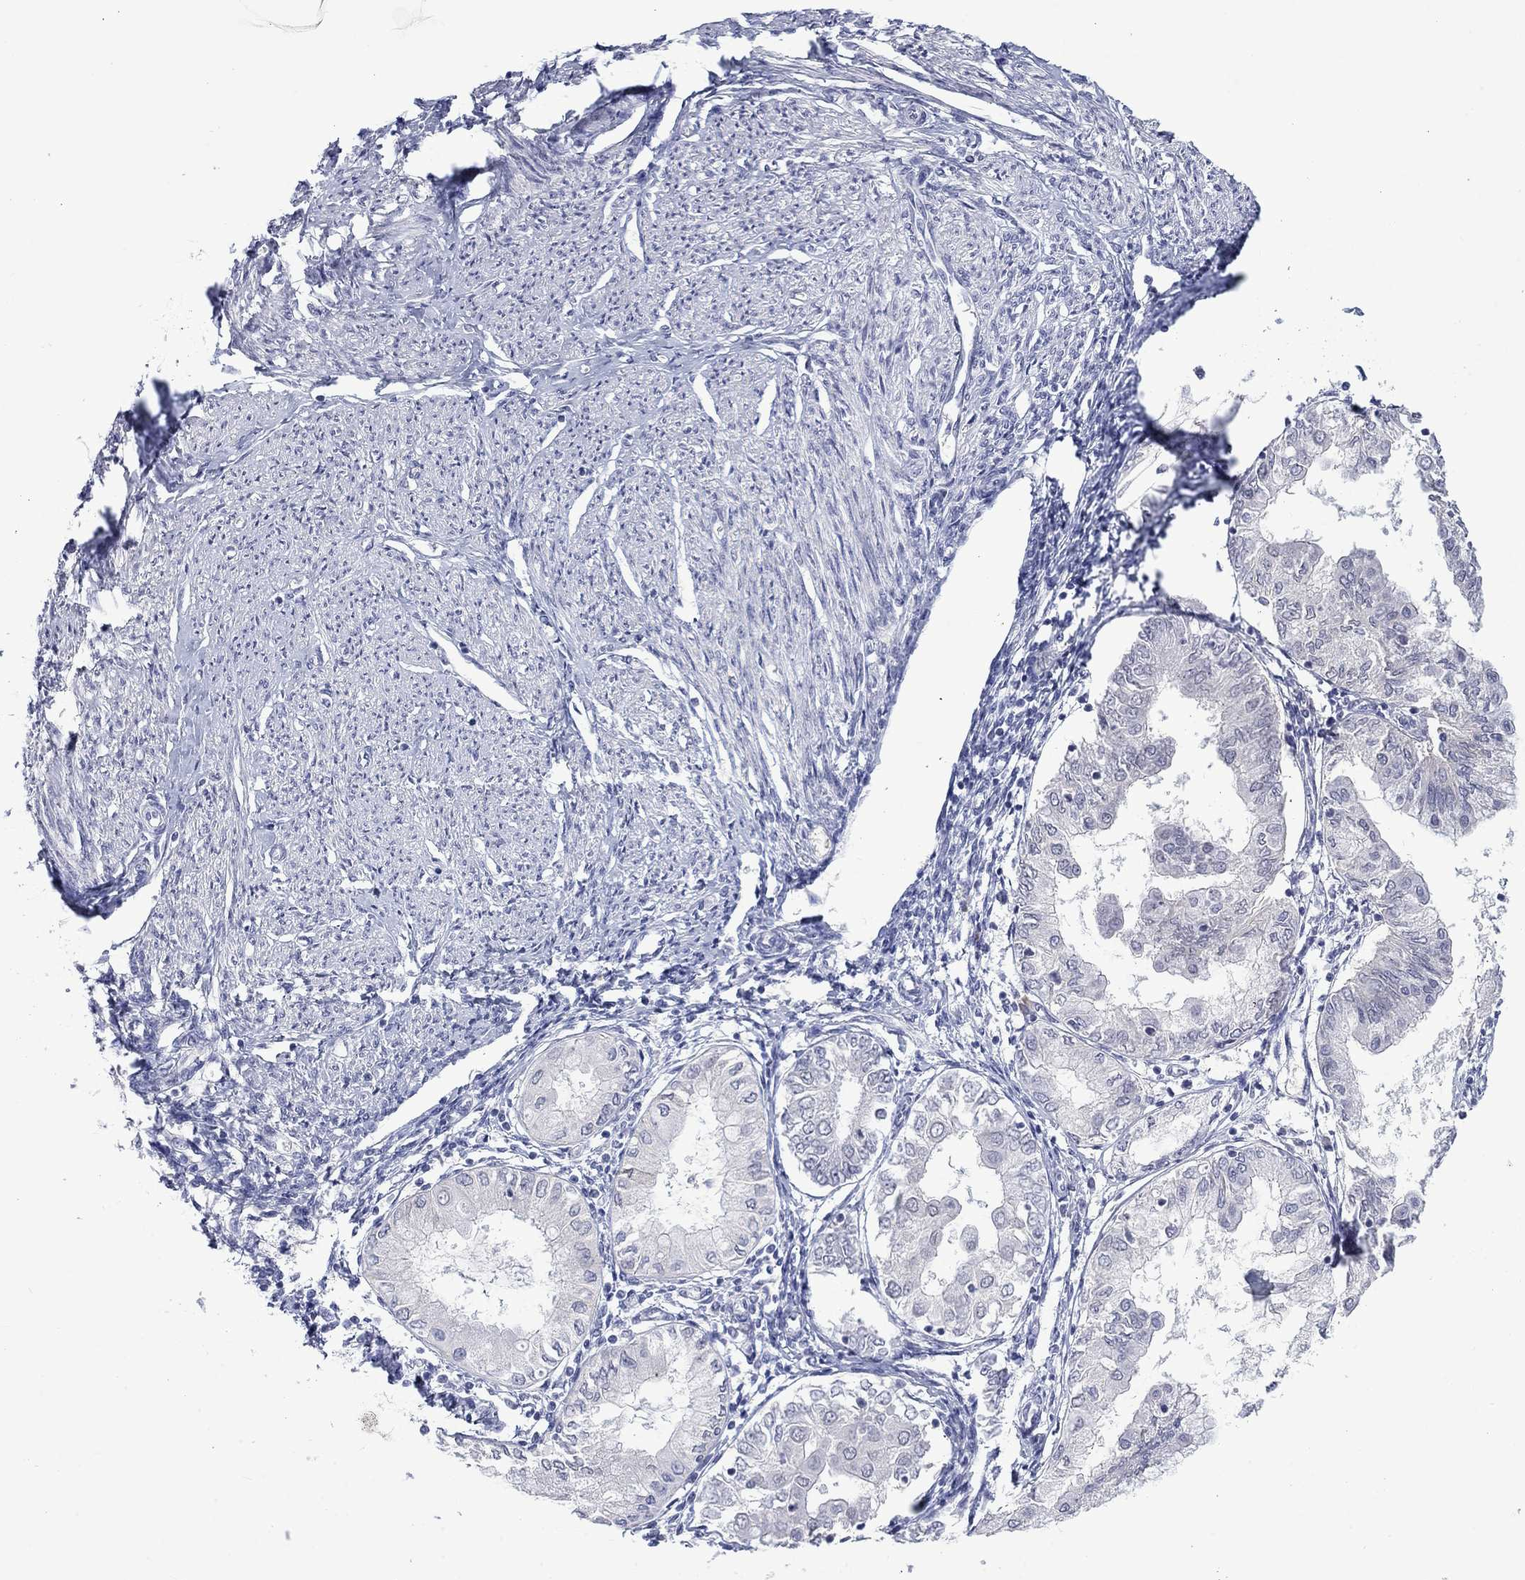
{"staining": {"intensity": "negative", "quantity": "none", "location": "none"}, "tissue": "endometrial cancer", "cell_type": "Tumor cells", "image_type": "cancer", "snomed": [{"axis": "morphology", "description": "Adenocarcinoma, NOS"}, {"axis": "topography", "description": "Endometrium"}], "caption": "Micrograph shows no protein staining in tumor cells of adenocarcinoma (endometrial) tissue.", "gene": "NSMF", "patient": {"sex": "female", "age": 68}}